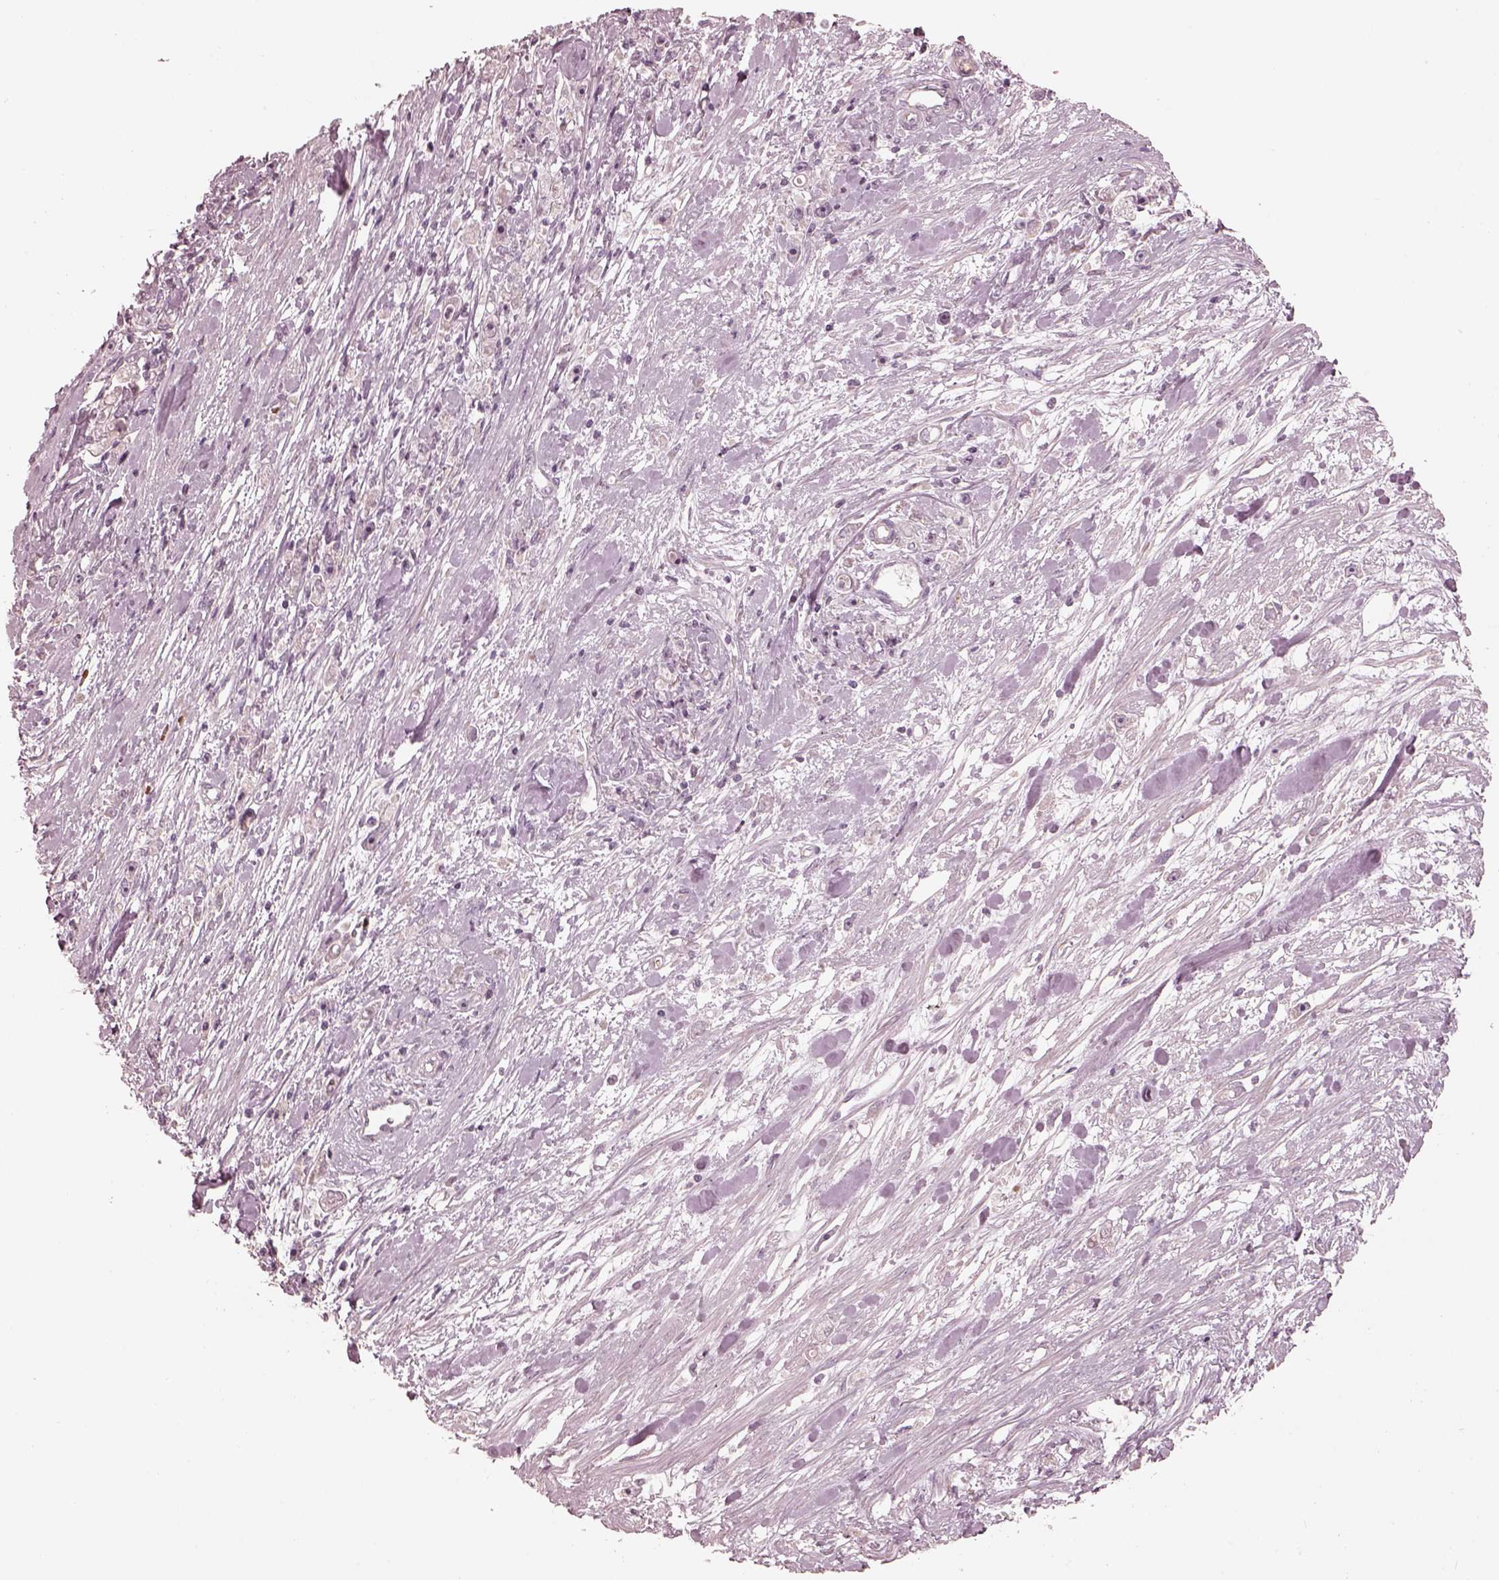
{"staining": {"intensity": "negative", "quantity": "none", "location": "none"}, "tissue": "stomach cancer", "cell_type": "Tumor cells", "image_type": "cancer", "snomed": [{"axis": "morphology", "description": "Adenocarcinoma, NOS"}, {"axis": "topography", "description": "Stomach"}], "caption": "DAB (3,3'-diaminobenzidine) immunohistochemical staining of stomach cancer demonstrates no significant expression in tumor cells.", "gene": "ANKLE1", "patient": {"sex": "female", "age": 59}}